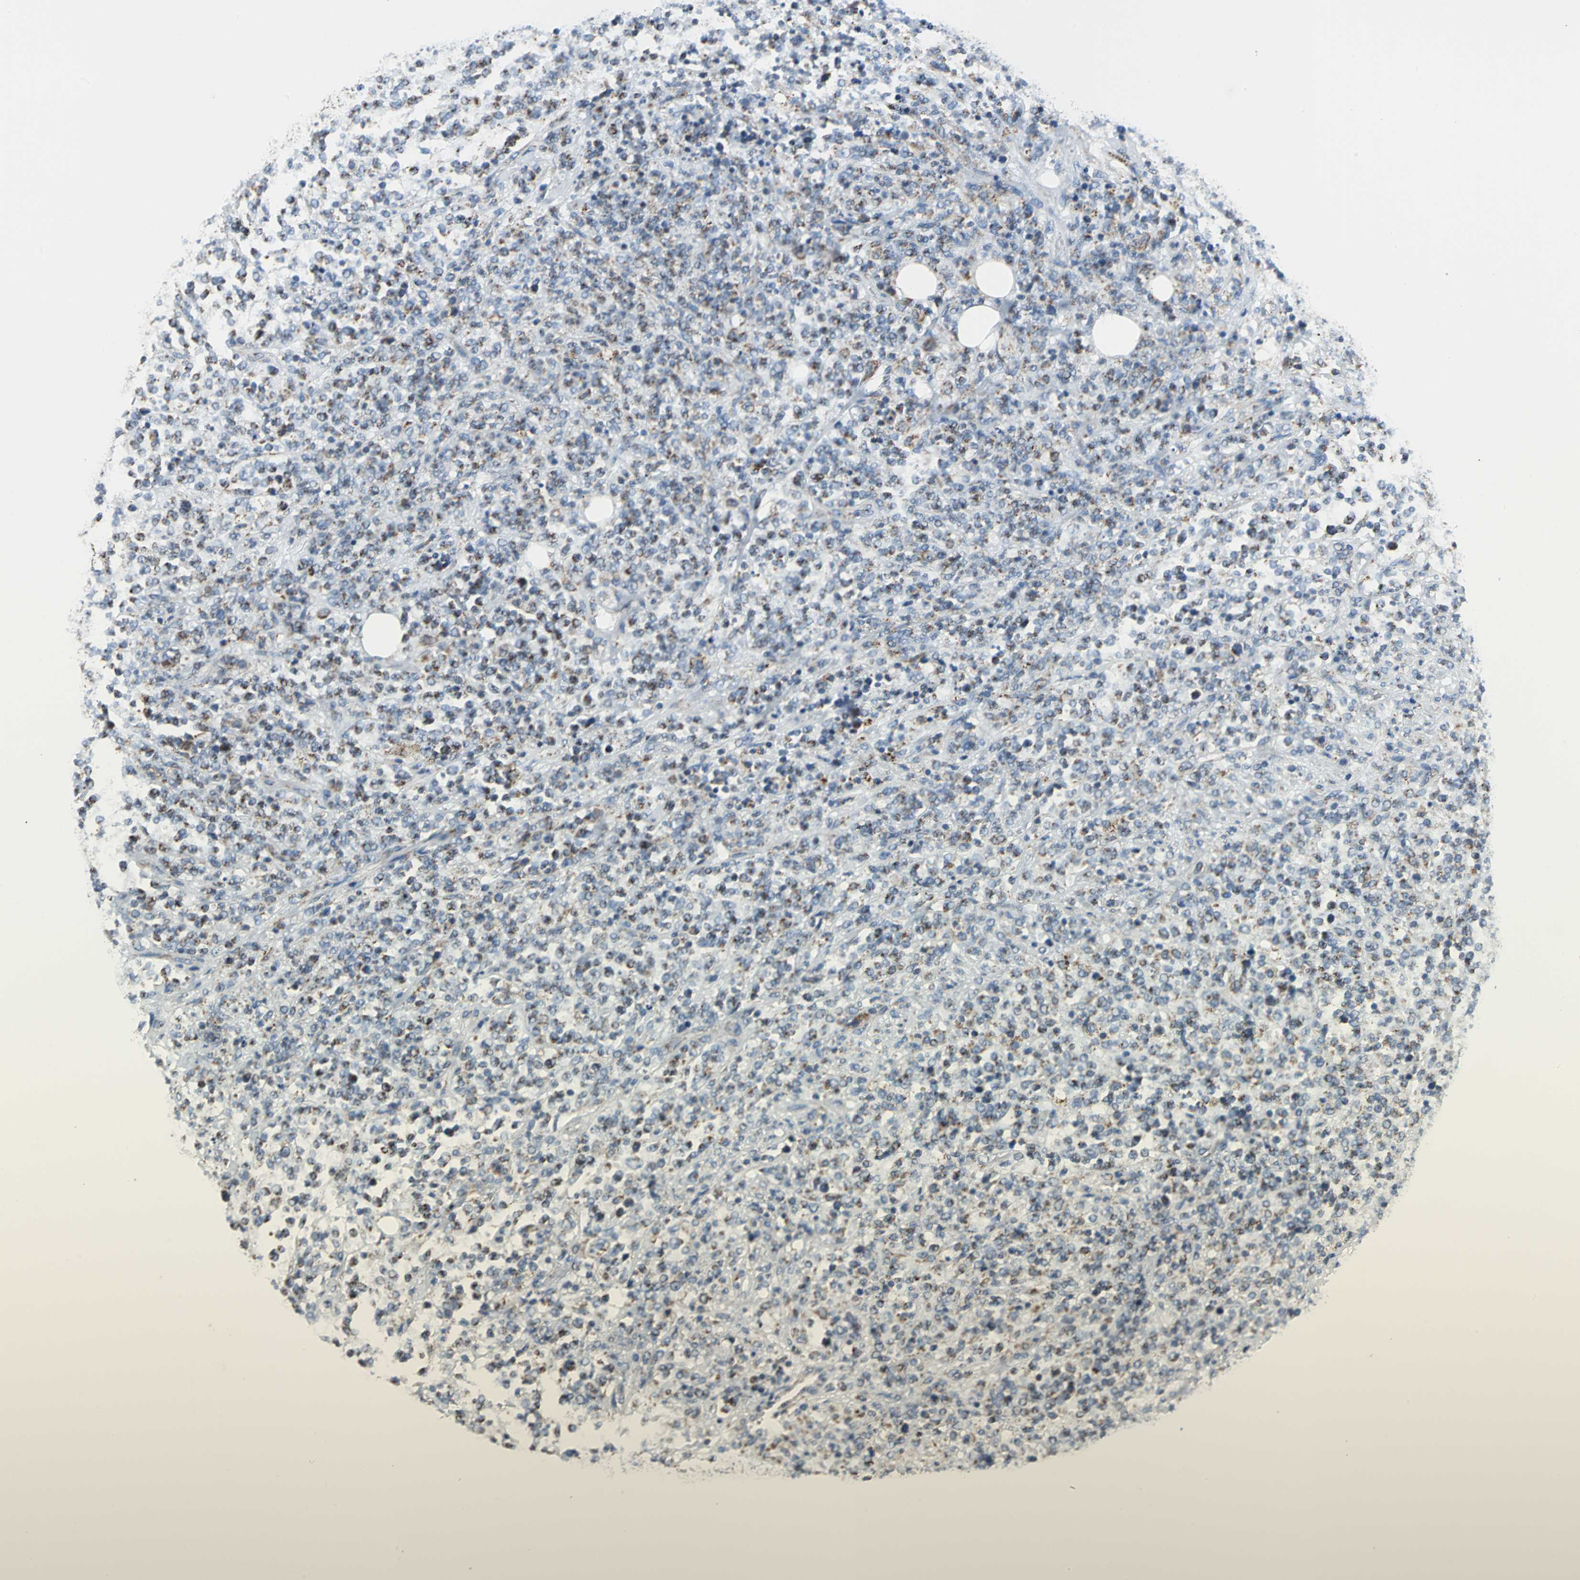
{"staining": {"intensity": "moderate", "quantity": "25%-75%", "location": "cytoplasmic/membranous"}, "tissue": "lymphoma", "cell_type": "Tumor cells", "image_type": "cancer", "snomed": [{"axis": "morphology", "description": "Malignant lymphoma, non-Hodgkin's type, High grade"}, {"axis": "topography", "description": "Soft tissue"}], "caption": "There is medium levels of moderate cytoplasmic/membranous expression in tumor cells of lymphoma, as demonstrated by immunohistochemical staining (brown color).", "gene": "NTRK1", "patient": {"sex": "male", "age": 18}}